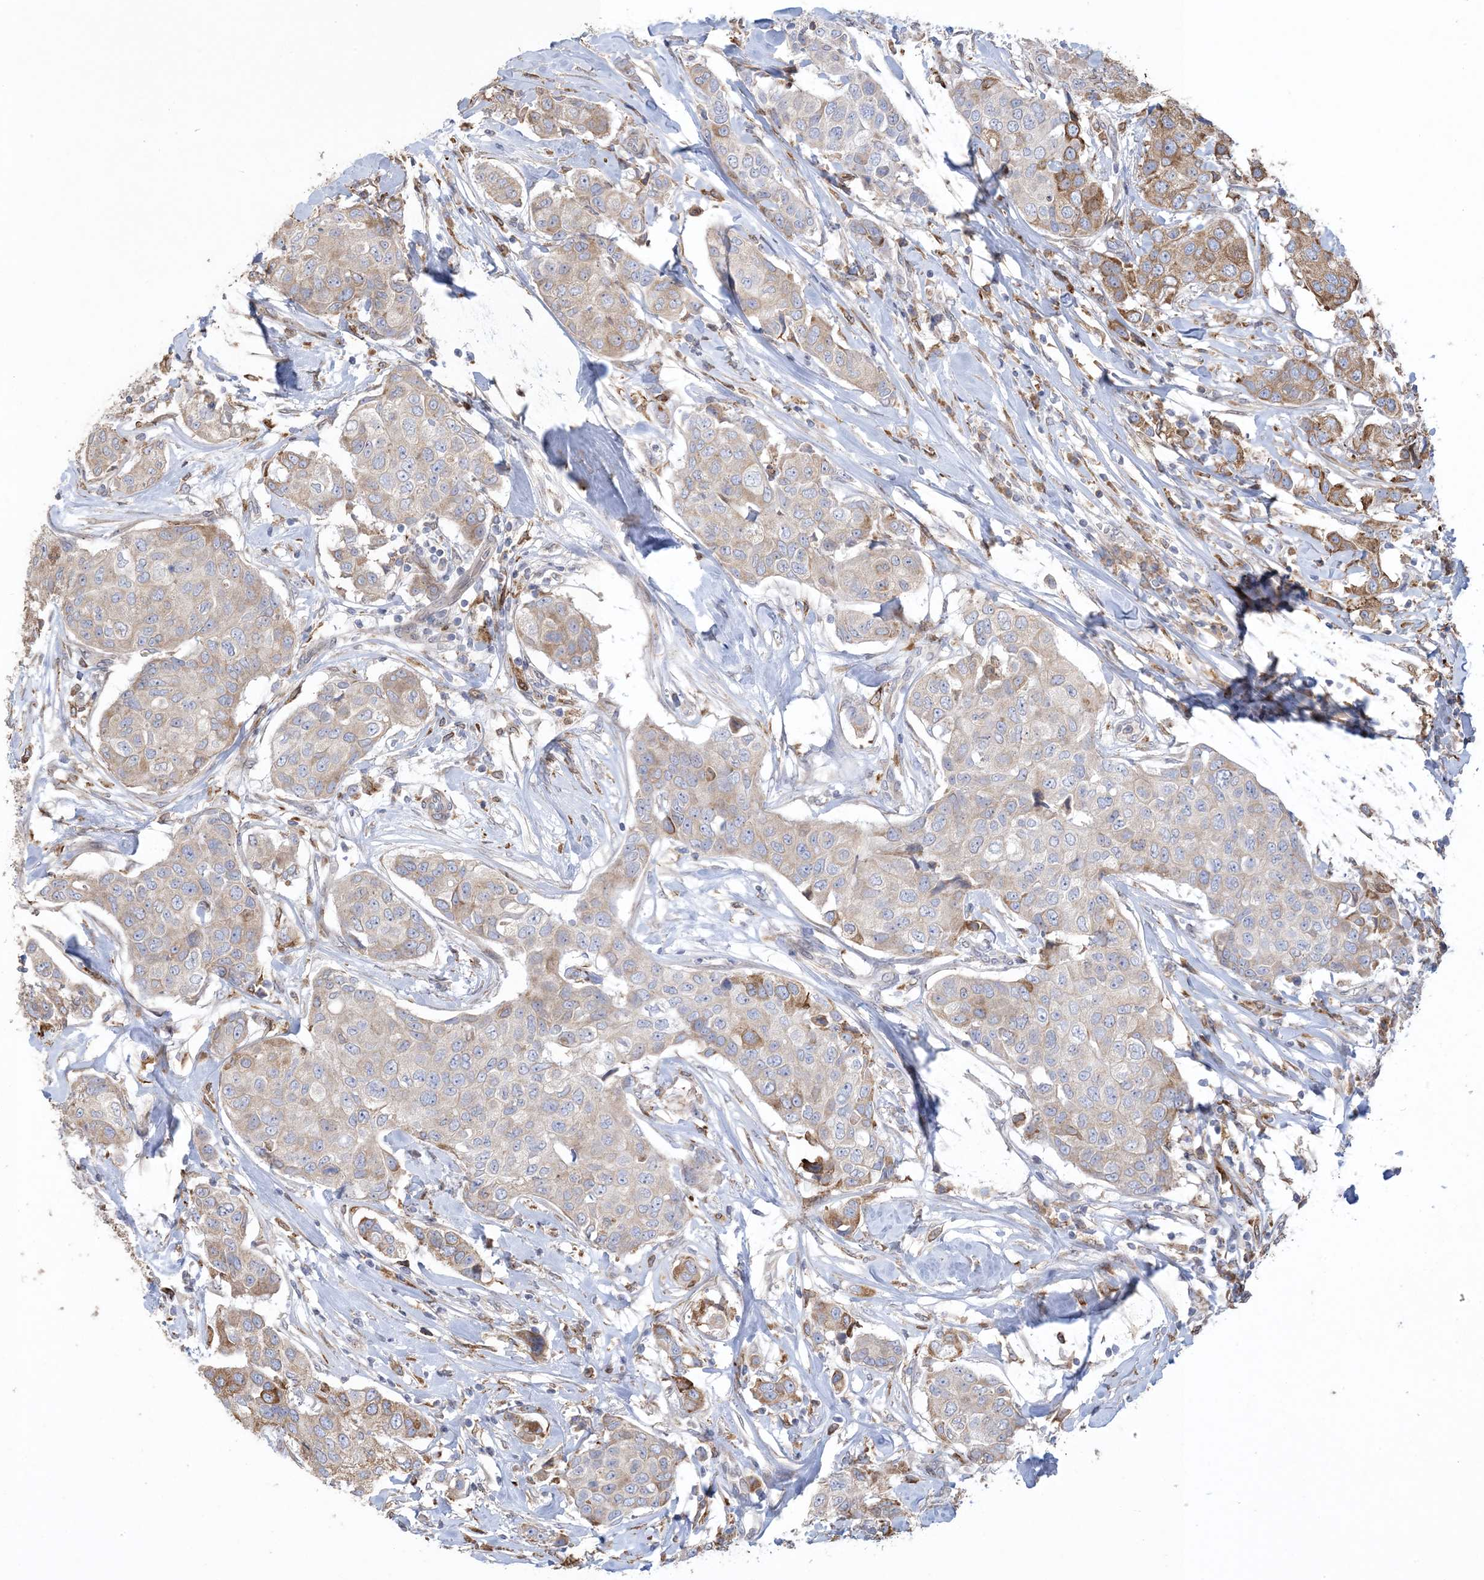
{"staining": {"intensity": "moderate", "quantity": ">75%", "location": "cytoplasmic/membranous"}, "tissue": "breast cancer", "cell_type": "Tumor cells", "image_type": "cancer", "snomed": [{"axis": "morphology", "description": "Duct carcinoma"}, {"axis": "topography", "description": "Breast"}], "caption": "Approximately >75% of tumor cells in human breast invasive ductal carcinoma exhibit moderate cytoplasmic/membranous protein staining as visualized by brown immunohistochemical staining.", "gene": "SHANK1", "patient": {"sex": "female", "age": 80}}